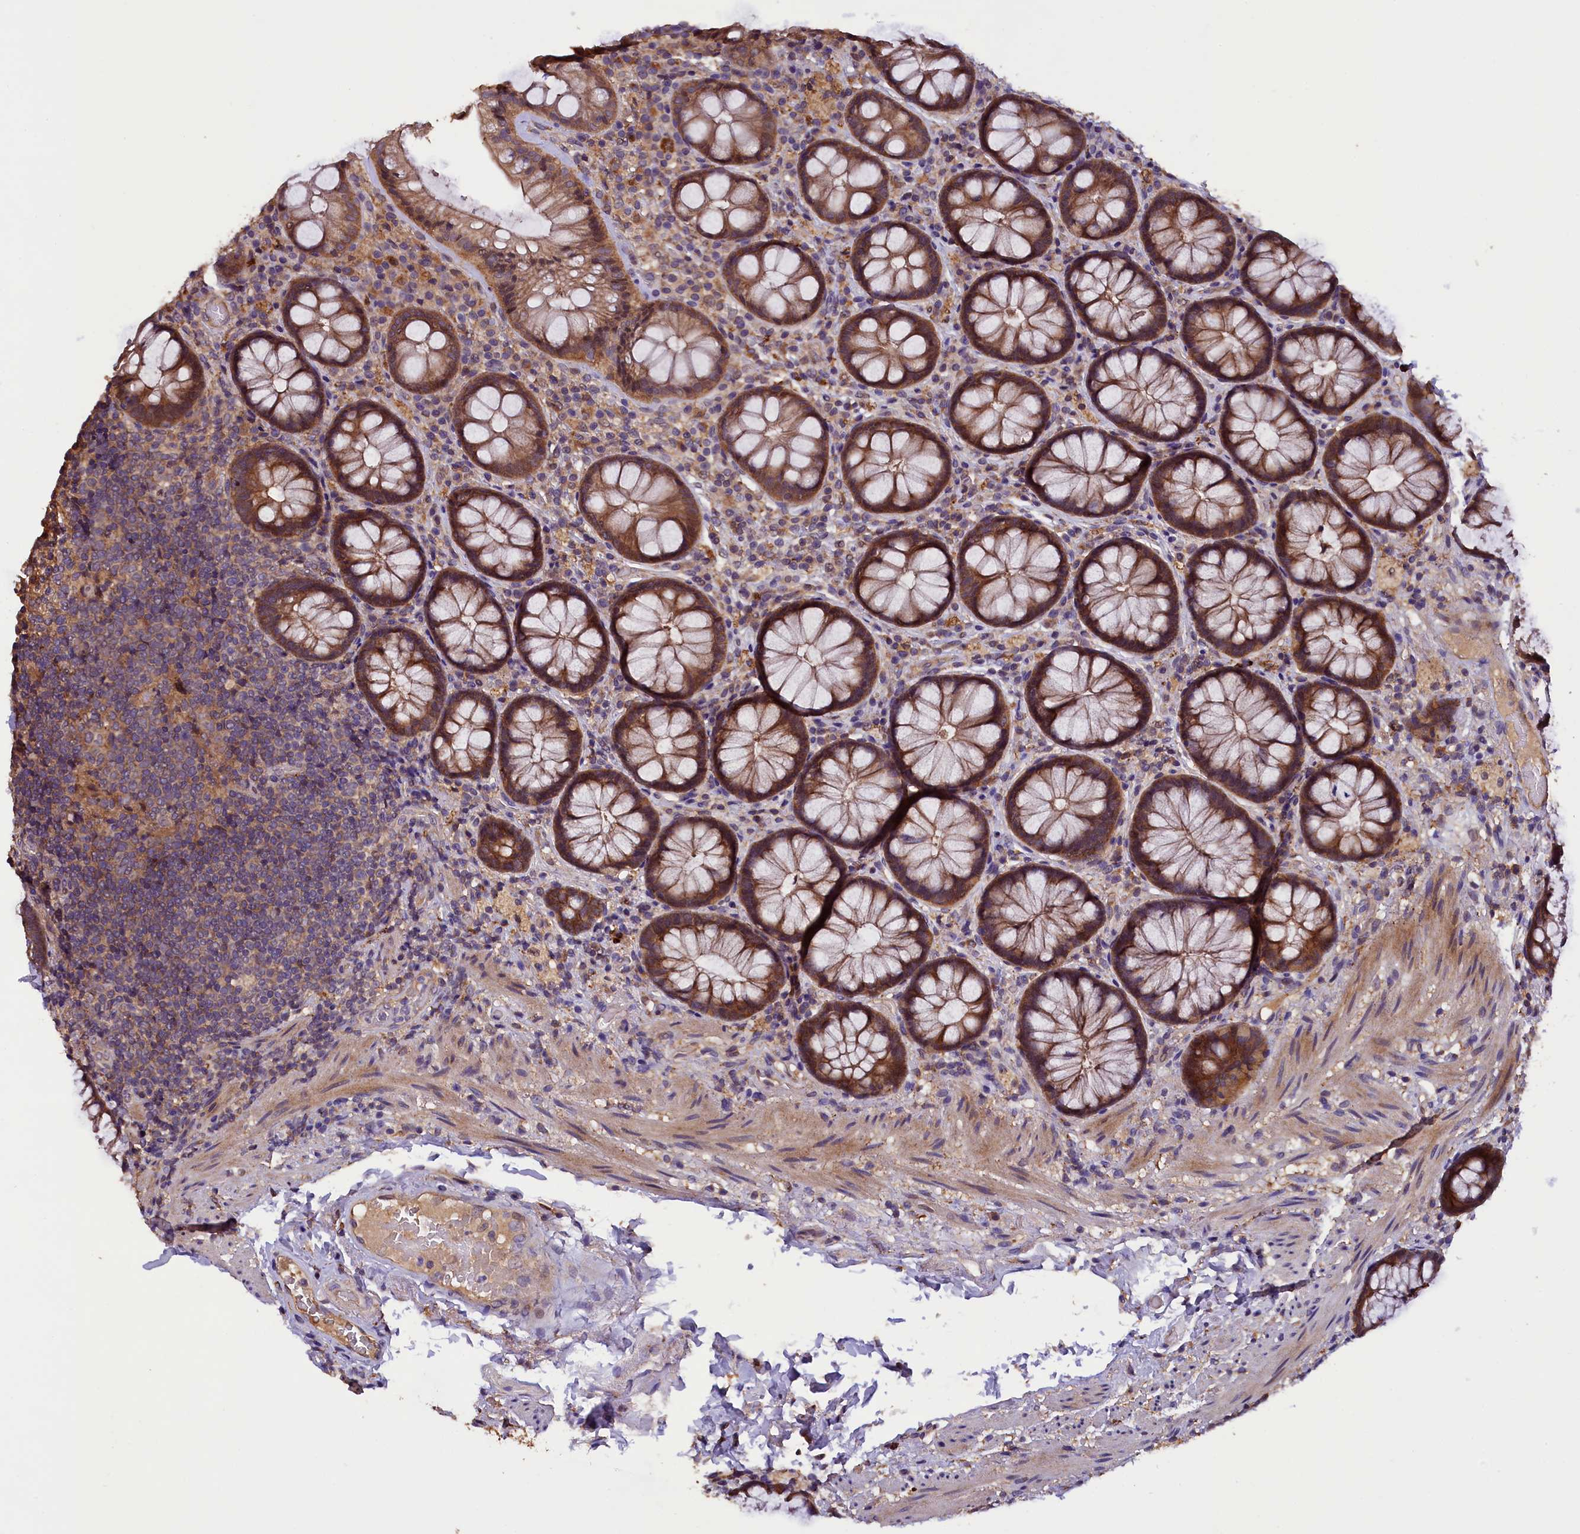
{"staining": {"intensity": "strong", "quantity": ">75%", "location": "cytoplasmic/membranous"}, "tissue": "rectum", "cell_type": "Glandular cells", "image_type": "normal", "snomed": [{"axis": "morphology", "description": "Normal tissue, NOS"}, {"axis": "topography", "description": "Rectum"}], "caption": "Brown immunohistochemical staining in unremarkable rectum displays strong cytoplasmic/membranous staining in about >75% of glandular cells.", "gene": "PLXNB1", "patient": {"sex": "male", "age": 83}}